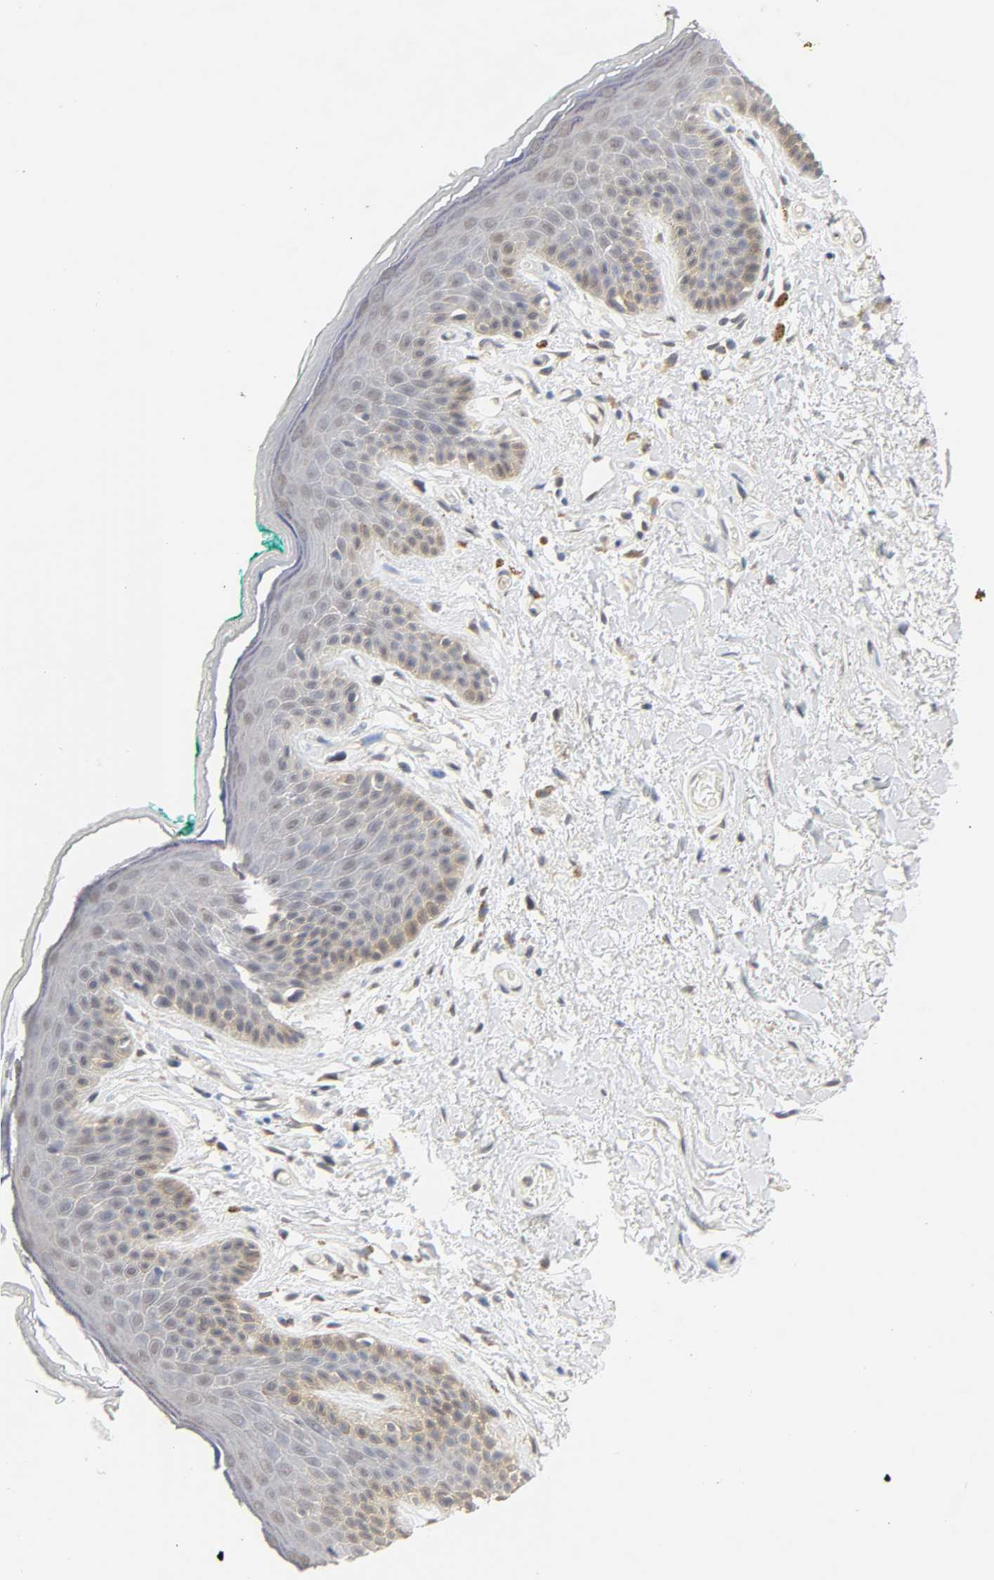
{"staining": {"intensity": "moderate", "quantity": "<25%", "location": "cytoplasmic/membranous"}, "tissue": "skin", "cell_type": "Epidermal cells", "image_type": "normal", "snomed": [{"axis": "morphology", "description": "Normal tissue, NOS"}, {"axis": "topography", "description": "Anal"}], "caption": "Epidermal cells exhibit moderate cytoplasmic/membranous expression in about <25% of cells in normal skin.", "gene": "MIF", "patient": {"sex": "male", "age": 74}}